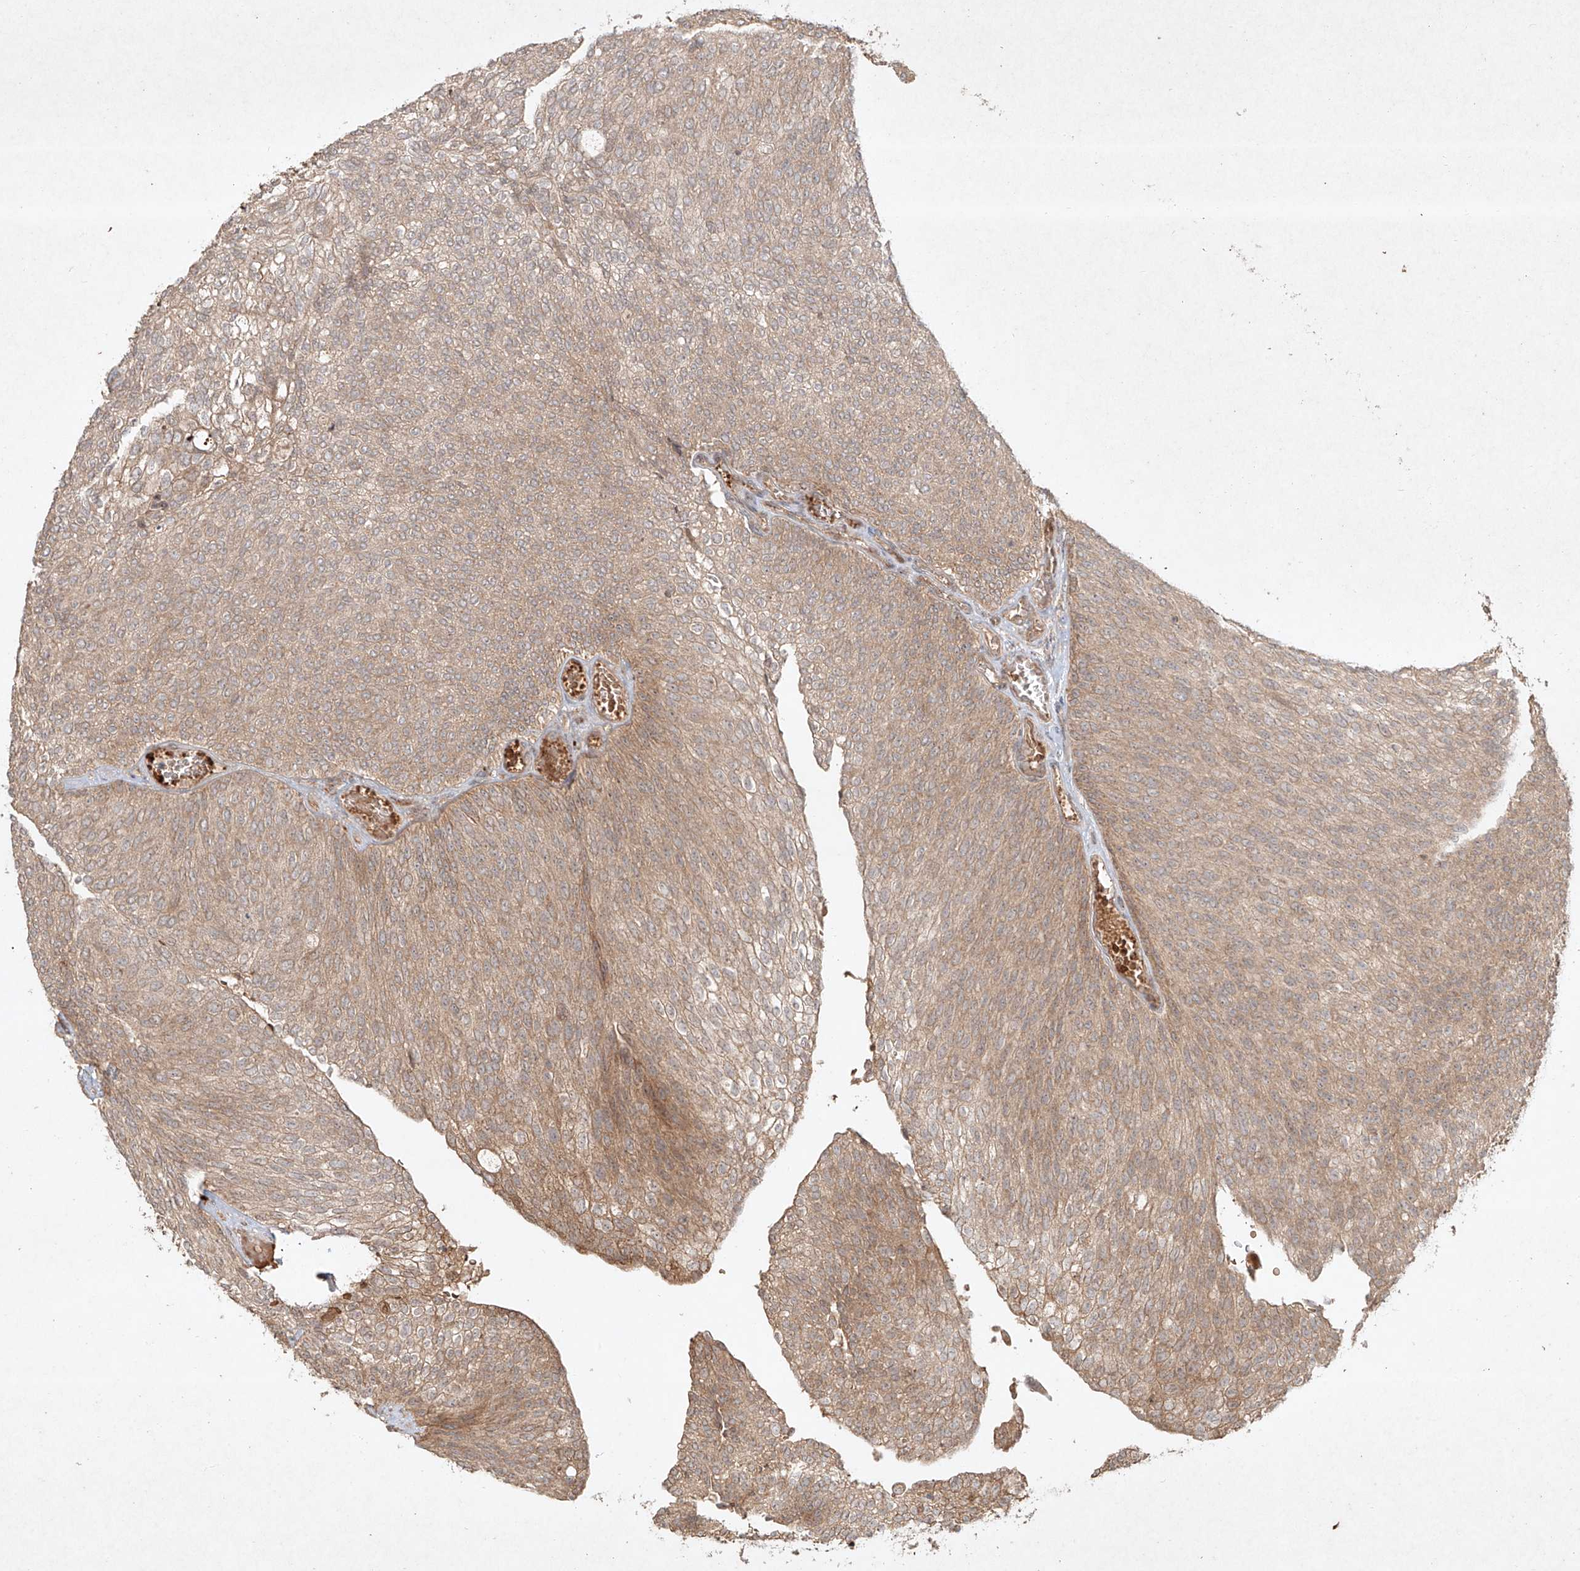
{"staining": {"intensity": "weak", "quantity": "25%-75%", "location": "cytoplasmic/membranous"}, "tissue": "urothelial cancer", "cell_type": "Tumor cells", "image_type": "cancer", "snomed": [{"axis": "morphology", "description": "Urothelial carcinoma, Low grade"}, {"axis": "topography", "description": "Urinary bladder"}], "caption": "DAB (3,3'-diaminobenzidine) immunohistochemical staining of urothelial cancer demonstrates weak cytoplasmic/membranous protein staining in about 25%-75% of tumor cells. (IHC, brightfield microscopy, high magnification).", "gene": "CYYR1", "patient": {"sex": "female", "age": 79}}